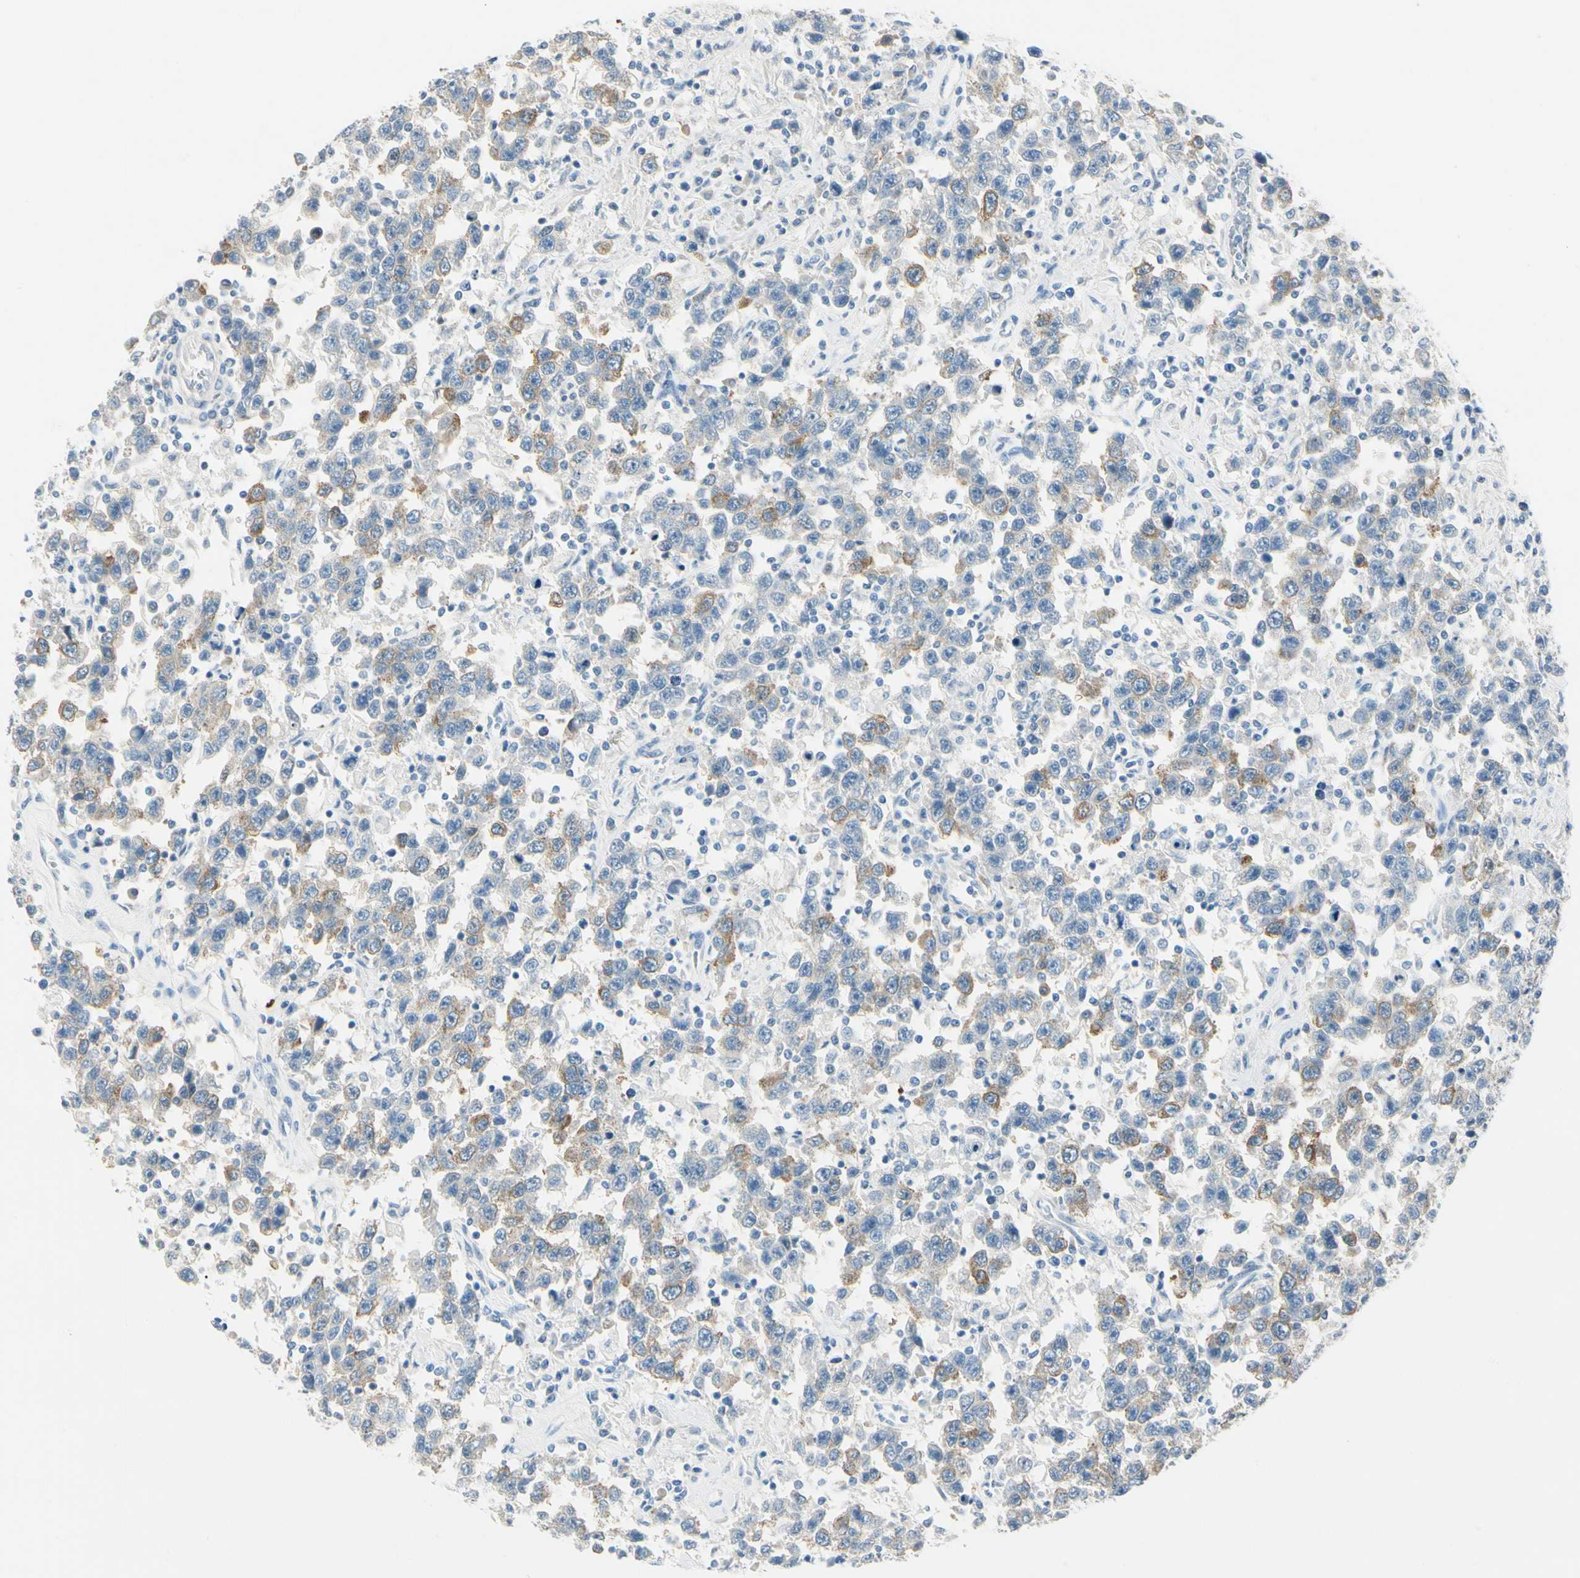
{"staining": {"intensity": "moderate", "quantity": "25%-75%", "location": "cytoplasmic/membranous"}, "tissue": "testis cancer", "cell_type": "Tumor cells", "image_type": "cancer", "snomed": [{"axis": "morphology", "description": "Seminoma, NOS"}, {"axis": "topography", "description": "Testis"}], "caption": "Protein staining reveals moderate cytoplasmic/membranous positivity in about 25%-75% of tumor cells in testis cancer. The staining was performed using DAB, with brown indicating positive protein expression. Nuclei are stained blue with hematoxylin.", "gene": "AMPH", "patient": {"sex": "male", "age": 41}}